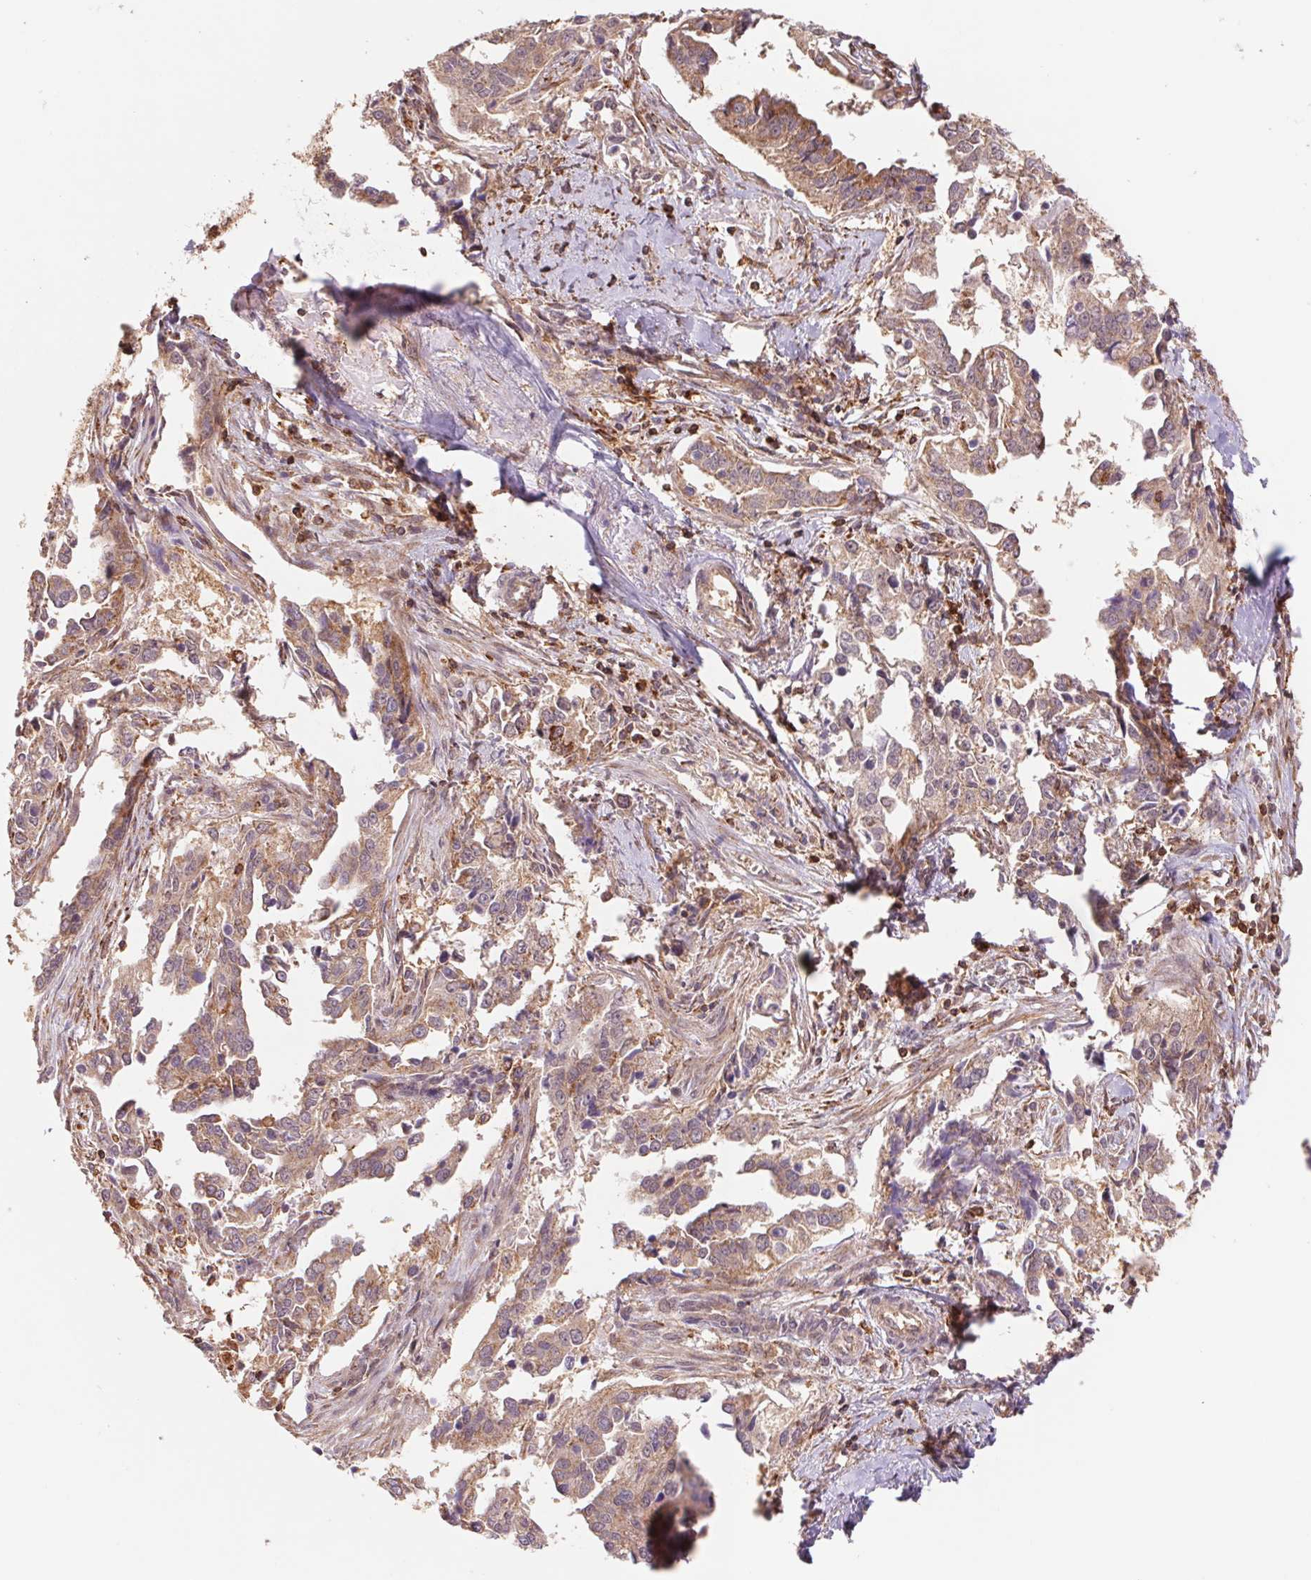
{"staining": {"intensity": "moderate", "quantity": ">75%", "location": "cytoplasmic/membranous"}, "tissue": "ovarian cancer", "cell_type": "Tumor cells", "image_type": "cancer", "snomed": [{"axis": "morphology", "description": "Cystadenocarcinoma, serous, NOS"}, {"axis": "topography", "description": "Ovary"}], "caption": "Immunohistochemistry of ovarian cancer (serous cystadenocarcinoma) shows medium levels of moderate cytoplasmic/membranous positivity in about >75% of tumor cells.", "gene": "URM1", "patient": {"sex": "female", "age": 75}}